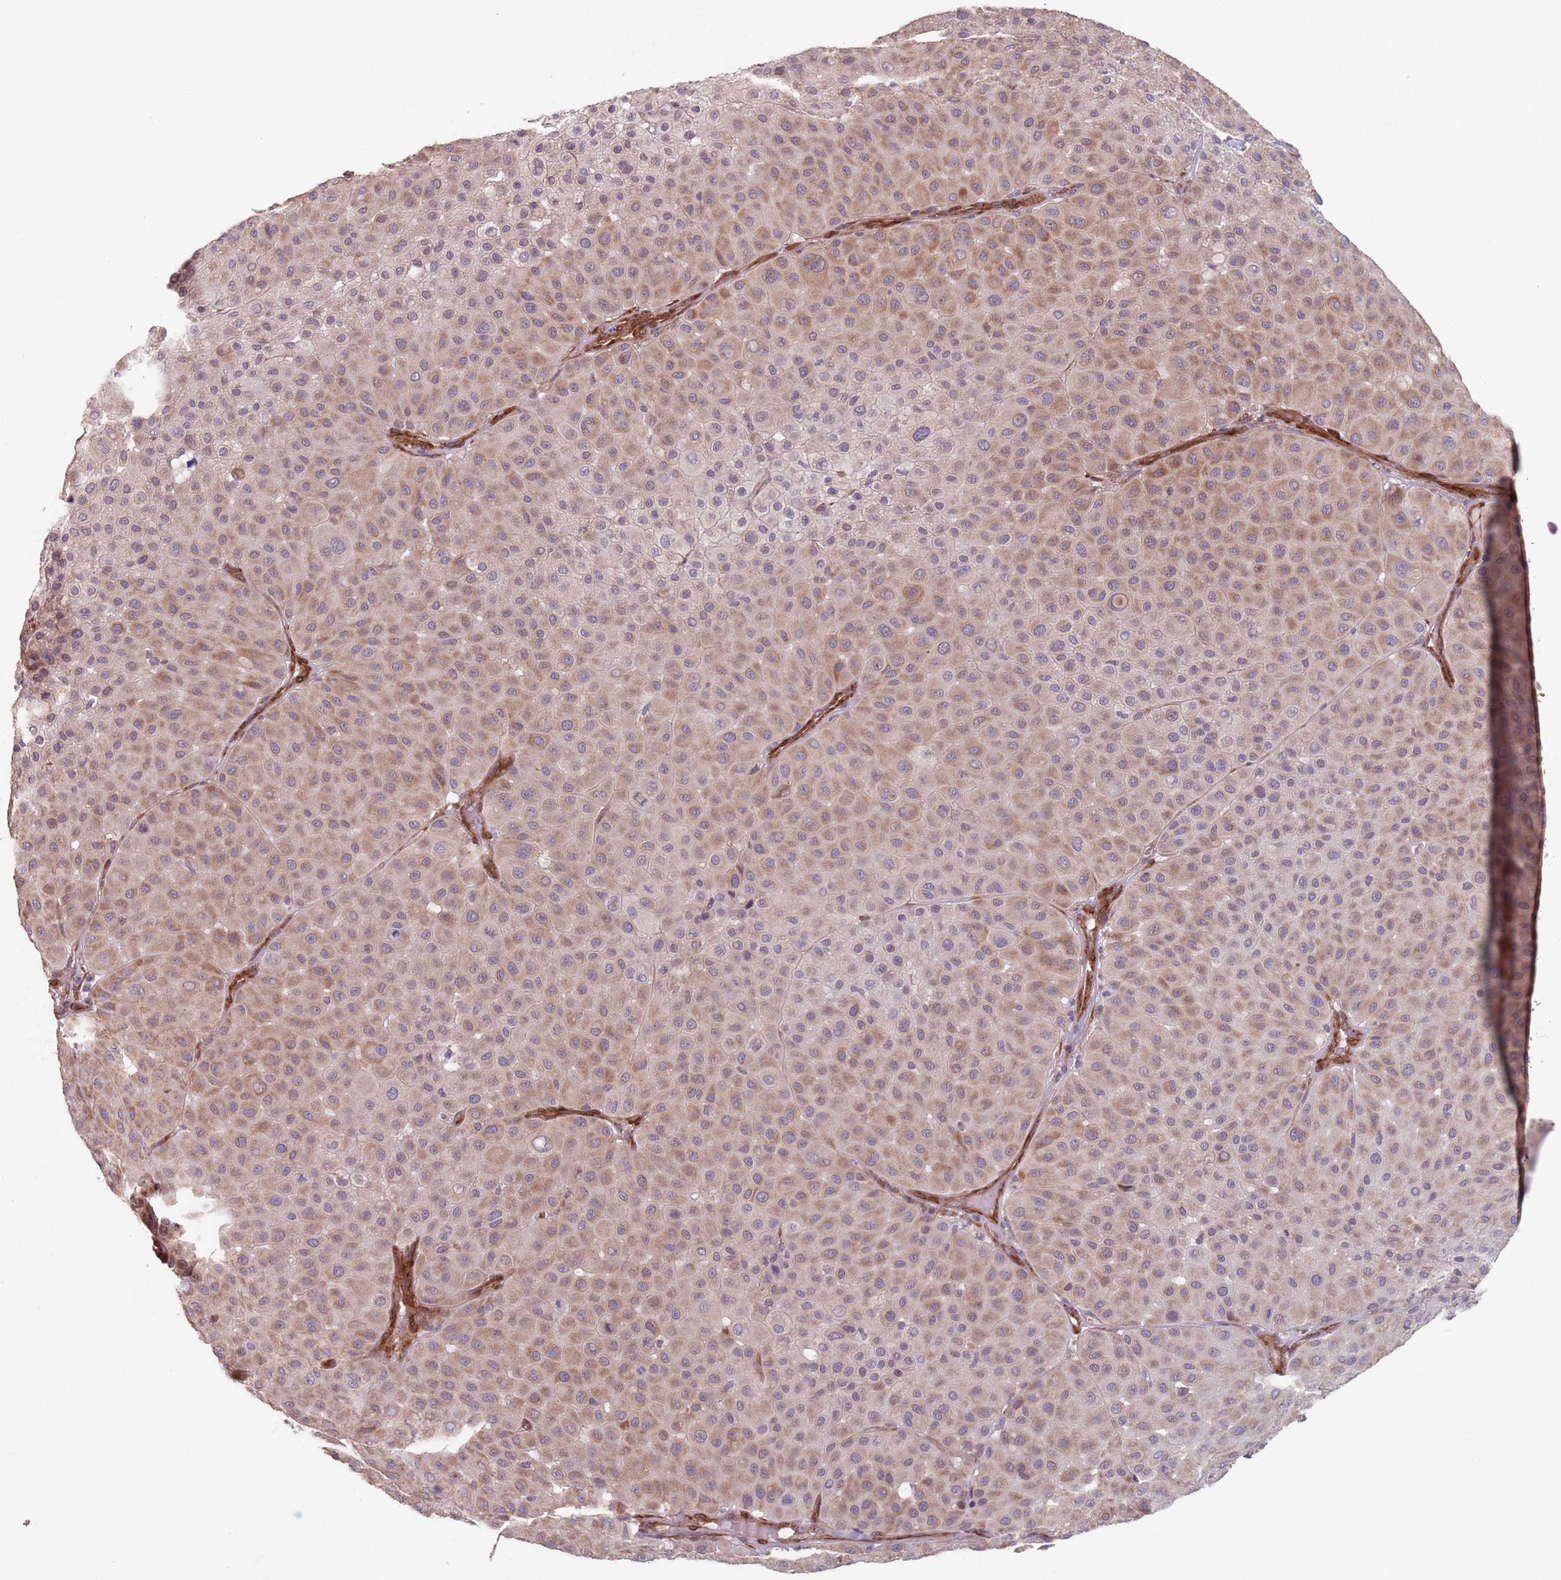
{"staining": {"intensity": "moderate", "quantity": ">75%", "location": "cytoplasmic/membranous"}, "tissue": "melanoma", "cell_type": "Tumor cells", "image_type": "cancer", "snomed": [{"axis": "morphology", "description": "Malignant melanoma, Metastatic site"}, {"axis": "topography", "description": "Smooth muscle"}], "caption": "Malignant melanoma (metastatic site) tissue demonstrates moderate cytoplasmic/membranous staining in approximately >75% of tumor cells, visualized by immunohistochemistry.", "gene": "NOTCH3", "patient": {"sex": "male", "age": 41}}